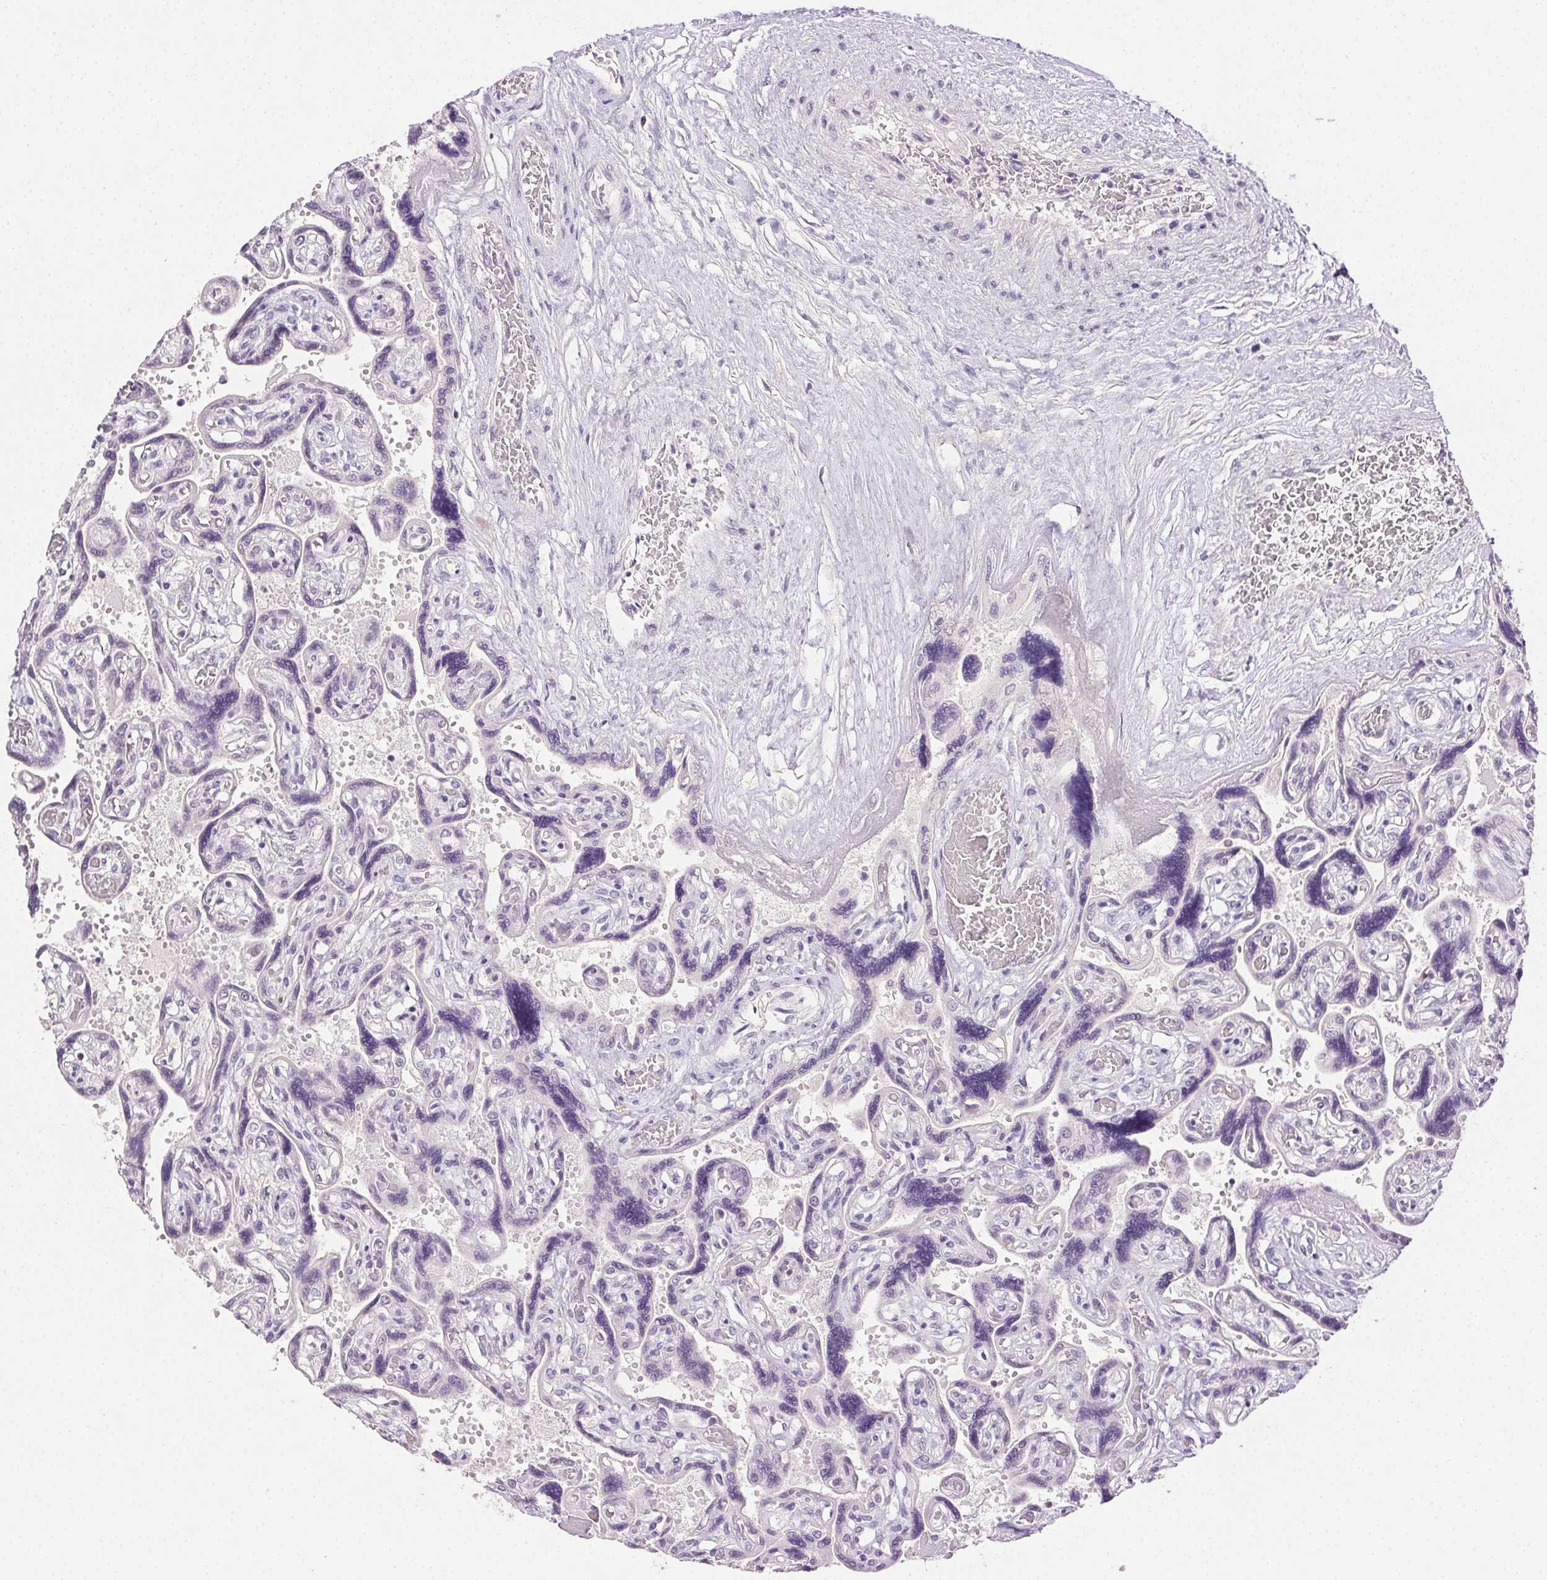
{"staining": {"intensity": "negative", "quantity": "none", "location": "none"}, "tissue": "placenta", "cell_type": "Decidual cells", "image_type": "normal", "snomed": [{"axis": "morphology", "description": "Normal tissue, NOS"}, {"axis": "topography", "description": "Placenta"}], "caption": "A high-resolution image shows immunohistochemistry staining of unremarkable placenta, which reveals no significant staining in decidual cells.", "gene": "AKAP5", "patient": {"sex": "female", "age": 32}}